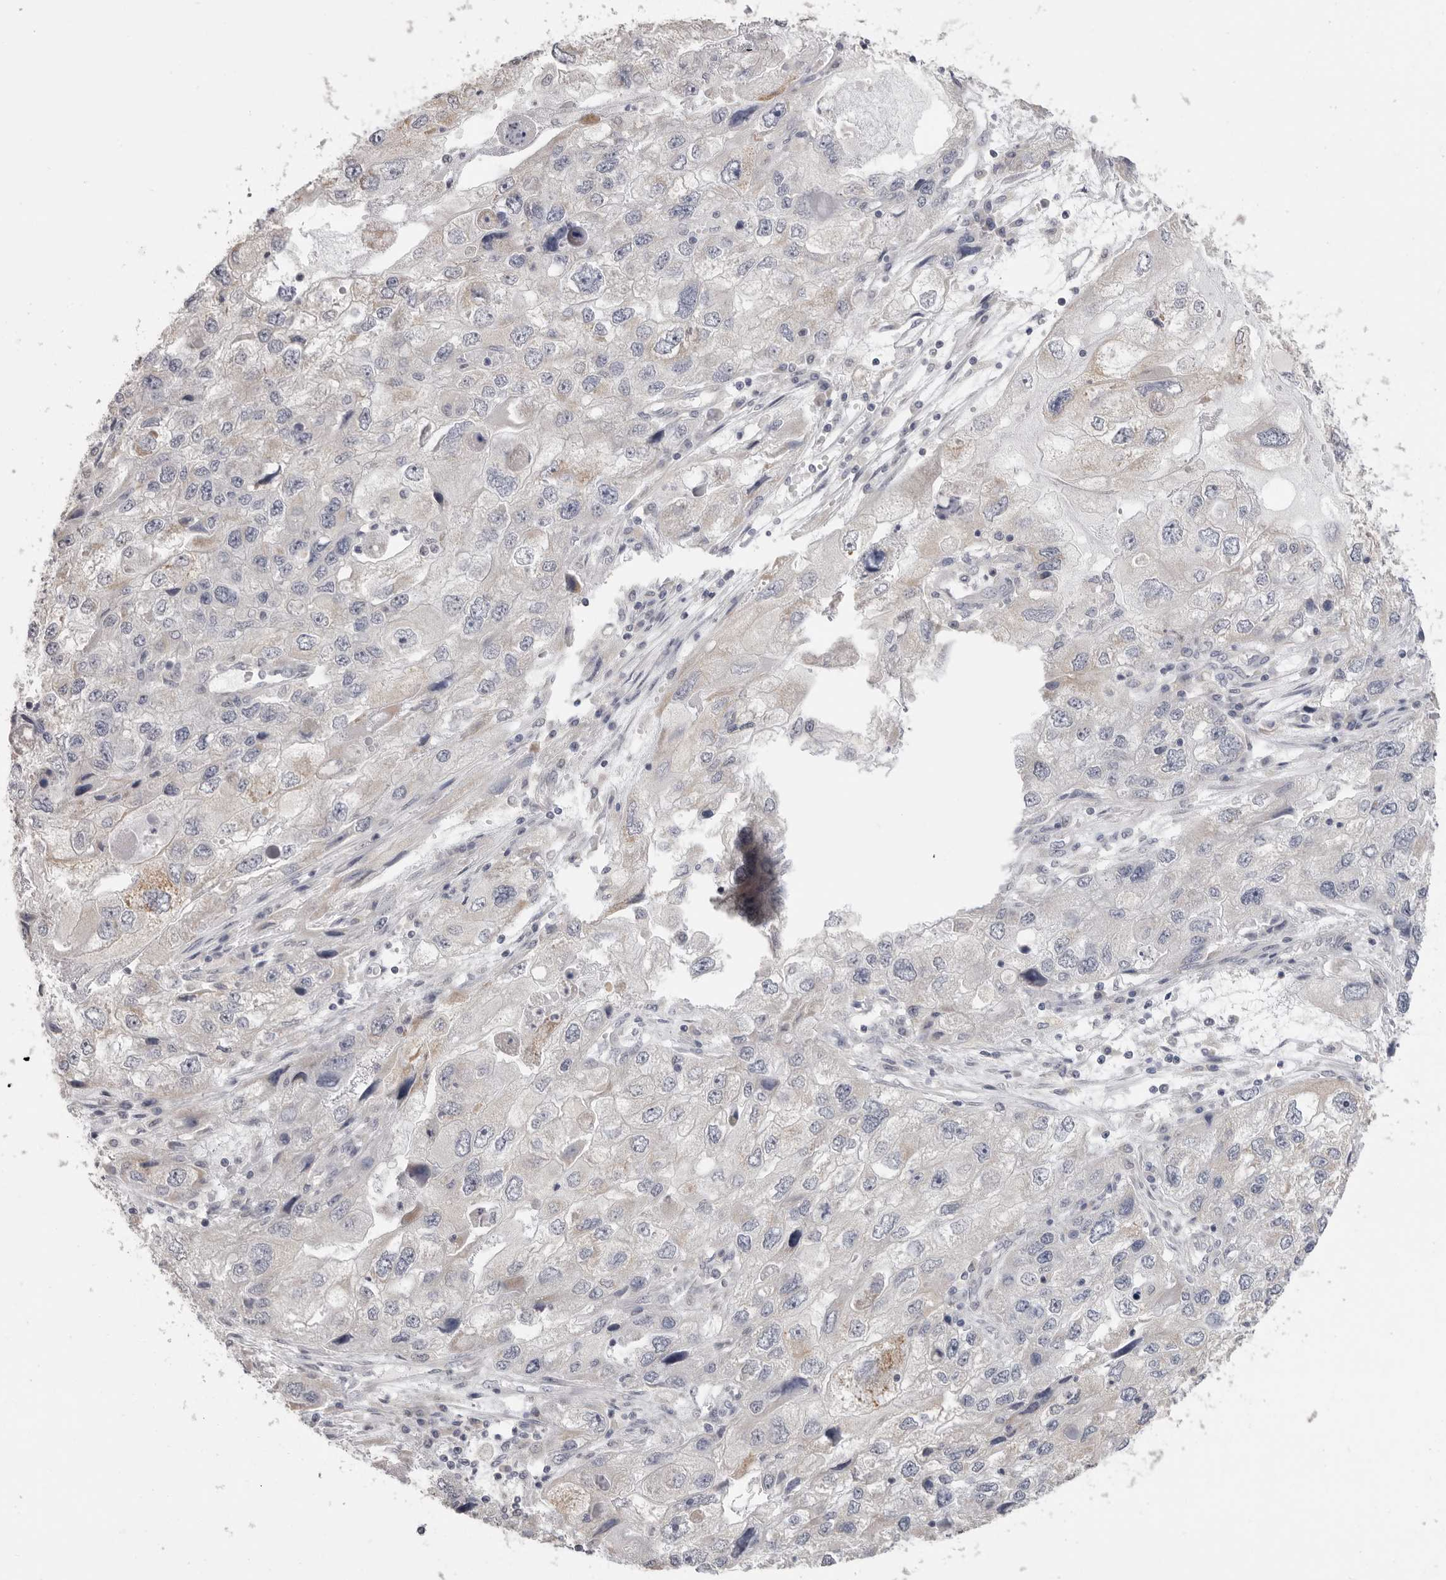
{"staining": {"intensity": "weak", "quantity": "<25%", "location": "cytoplasmic/membranous"}, "tissue": "endometrial cancer", "cell_type": "Tumor cells", "image_type": "cancer", "snomed": [{"axis": "morphology", "description": "Adenocarcinoma, NOS"}, {"axis": "topography", "description": "Endometrium"}], "caption": "Immunohistochemistry micrograph of human adenocarcinoma (endometrial) stained for a protein (brown), which exhibits no staining in tumor cells. (Stains: DAB (3,3'-diaminobenzidine) immunohistochemistry (IHC) with hematoxylin counter stain, Microscopy: brightfield microscopy at high magnification).", "gene": "XIRP1", "patient": {"sex": "female", "age": 49}}